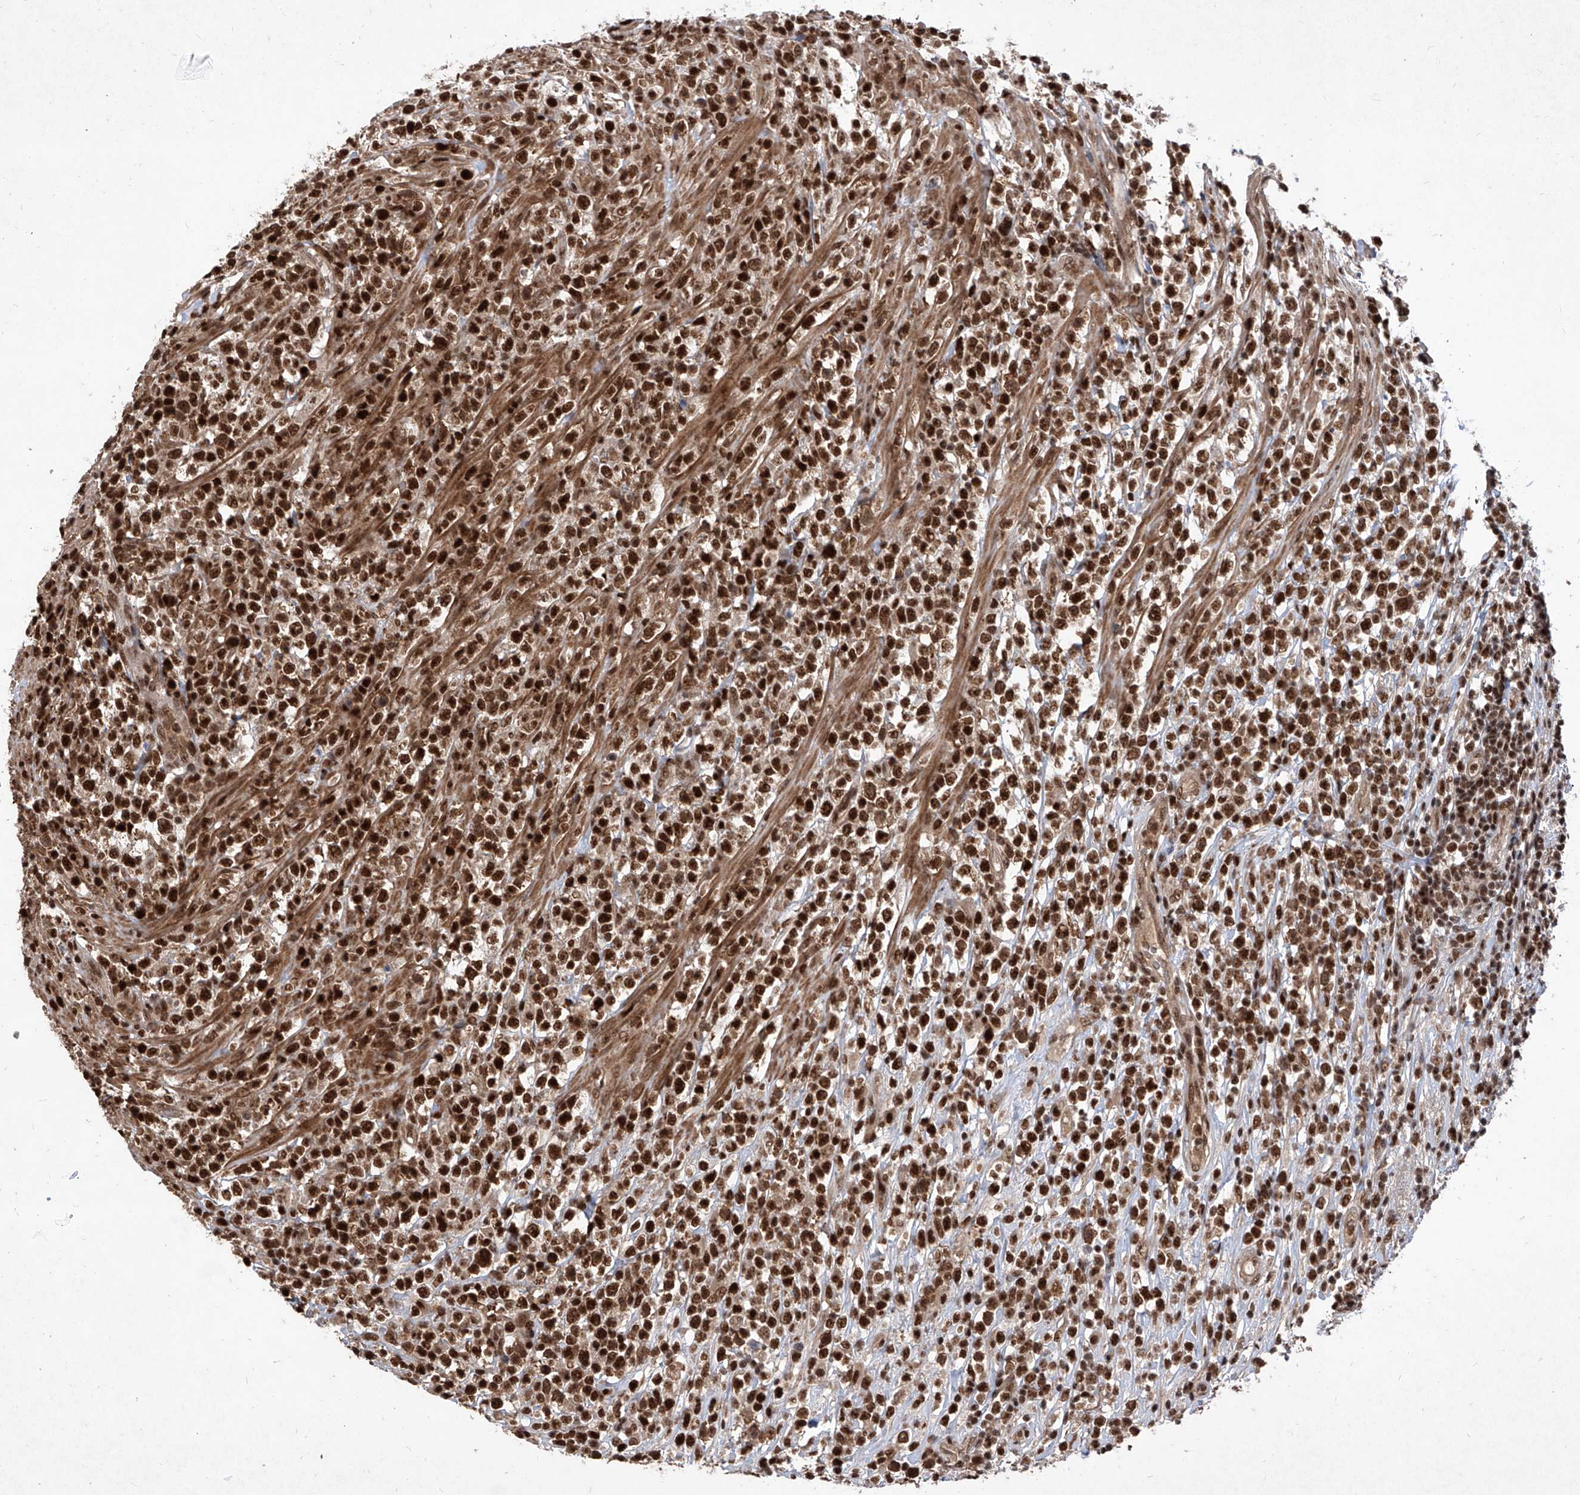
{"staining": {"intensity": "strong", "quantity": ">75%", "location": "nuclear"}, "tissue": "lymphoma", "cell_type": "Tumor cells", "image_type": "cancer", "snomed": [{"axis": "morphology", "description": "Malignant lymphoma, non-Hodgkin's type, High grade"}, {"axis": "topography", "description": "Colon"}], "caption": "IHC micrograph of lymphoma stained for a protein (brown), which shows high levels of strong nuclear expression in approximately >75% of tumor cells.", "gene": "IRF2", "patient": {"sex": "female", "age": 53}}